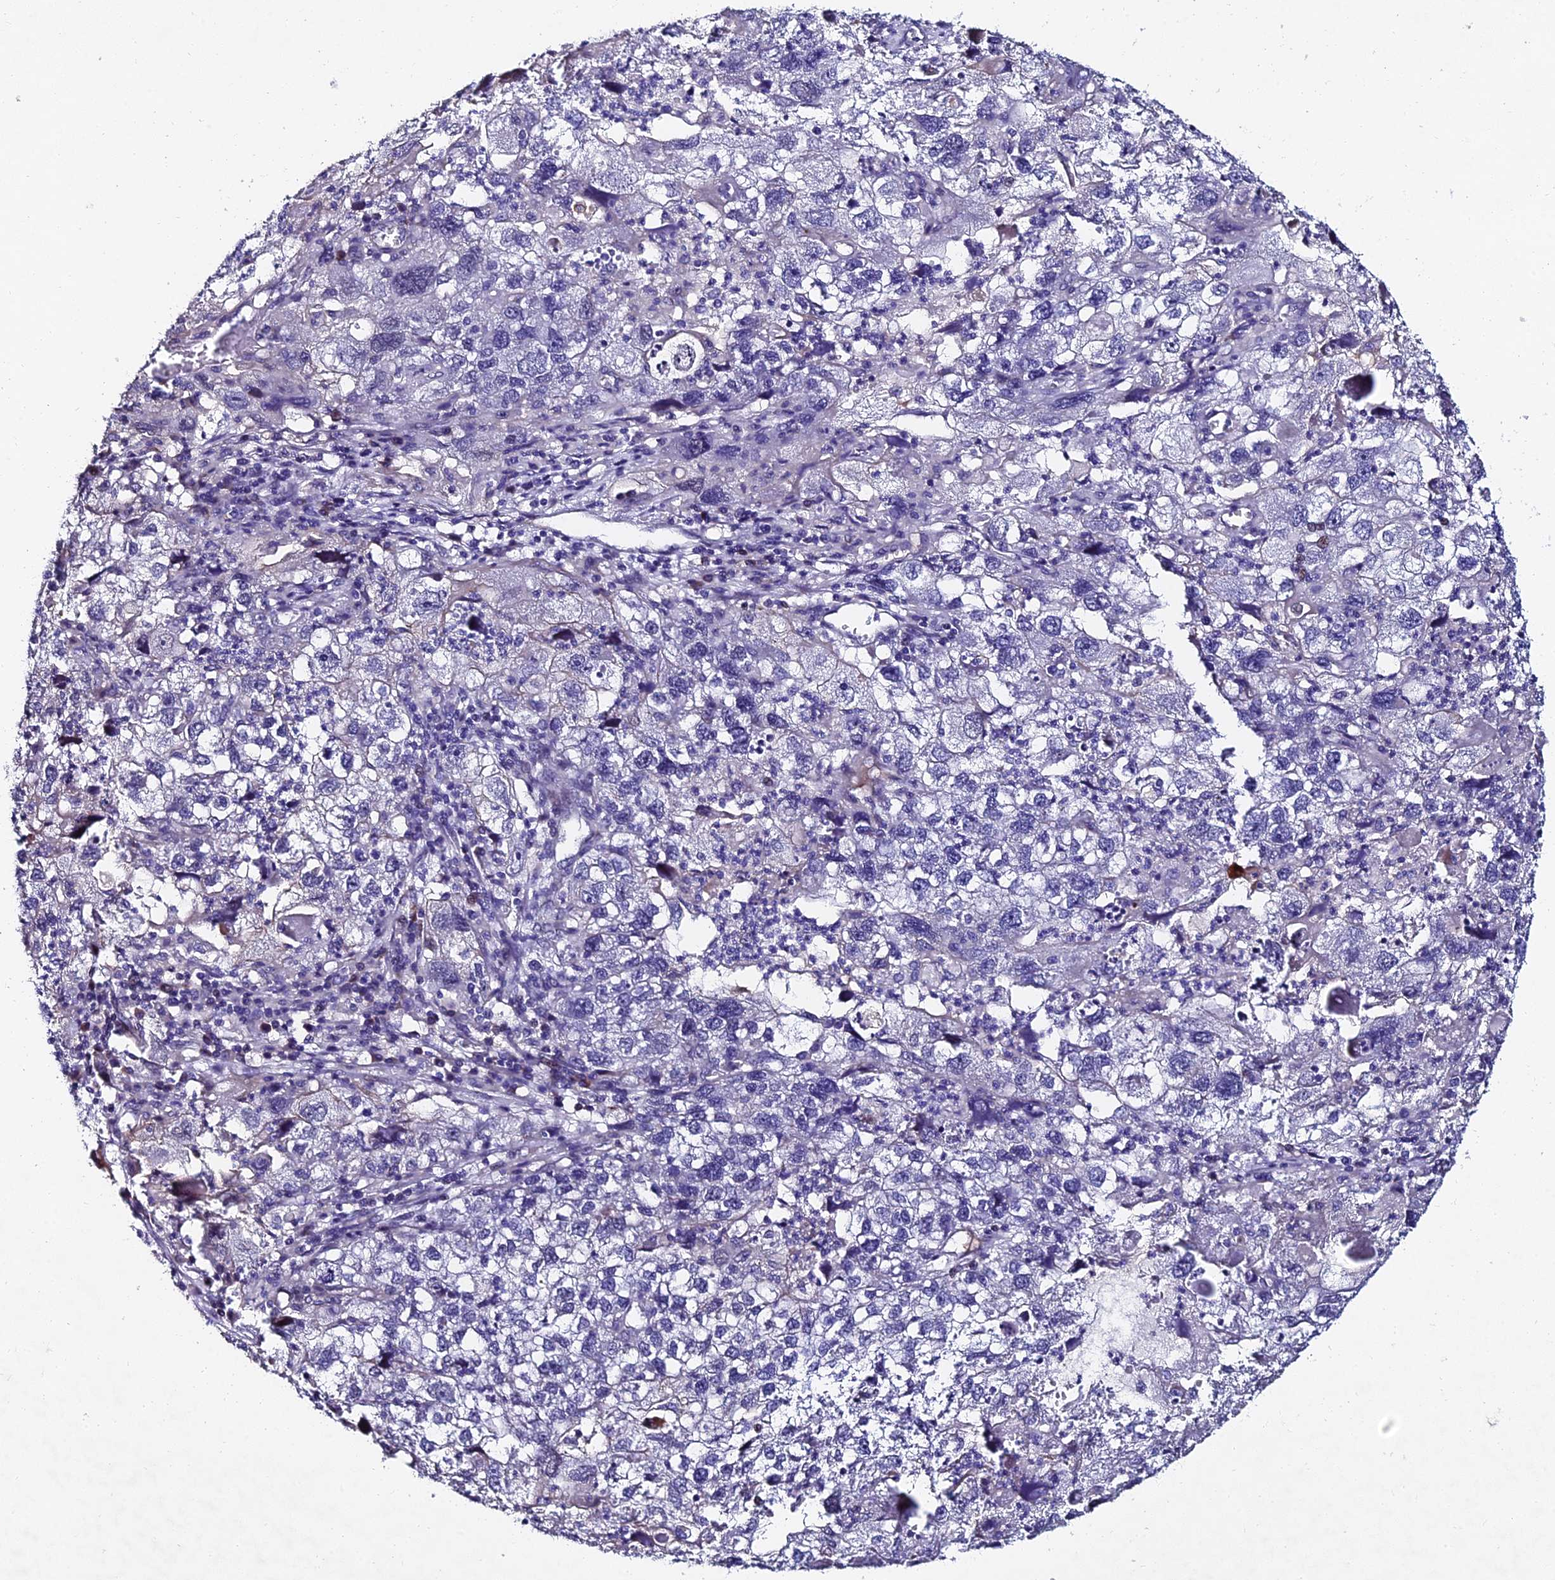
{"staining": {"intensity": "negative", "quantity": "none", "location": "none"}, "tissue": "endometrial cancer", "cell_type": "Tumor cells", "image_type": "cancer", "snomed": [{"axis": "morphology", "description": "Adenocarcinoma, NOS"}, {"axis": "topography", "description": "Endometrium"}], "caption": "A histopathology image of human endometrial cancer (adenocarcinoma) is negative for staining in tumor cells.", "gene": "TRIM24", "patient": {"sex": "female", "age": 49}}